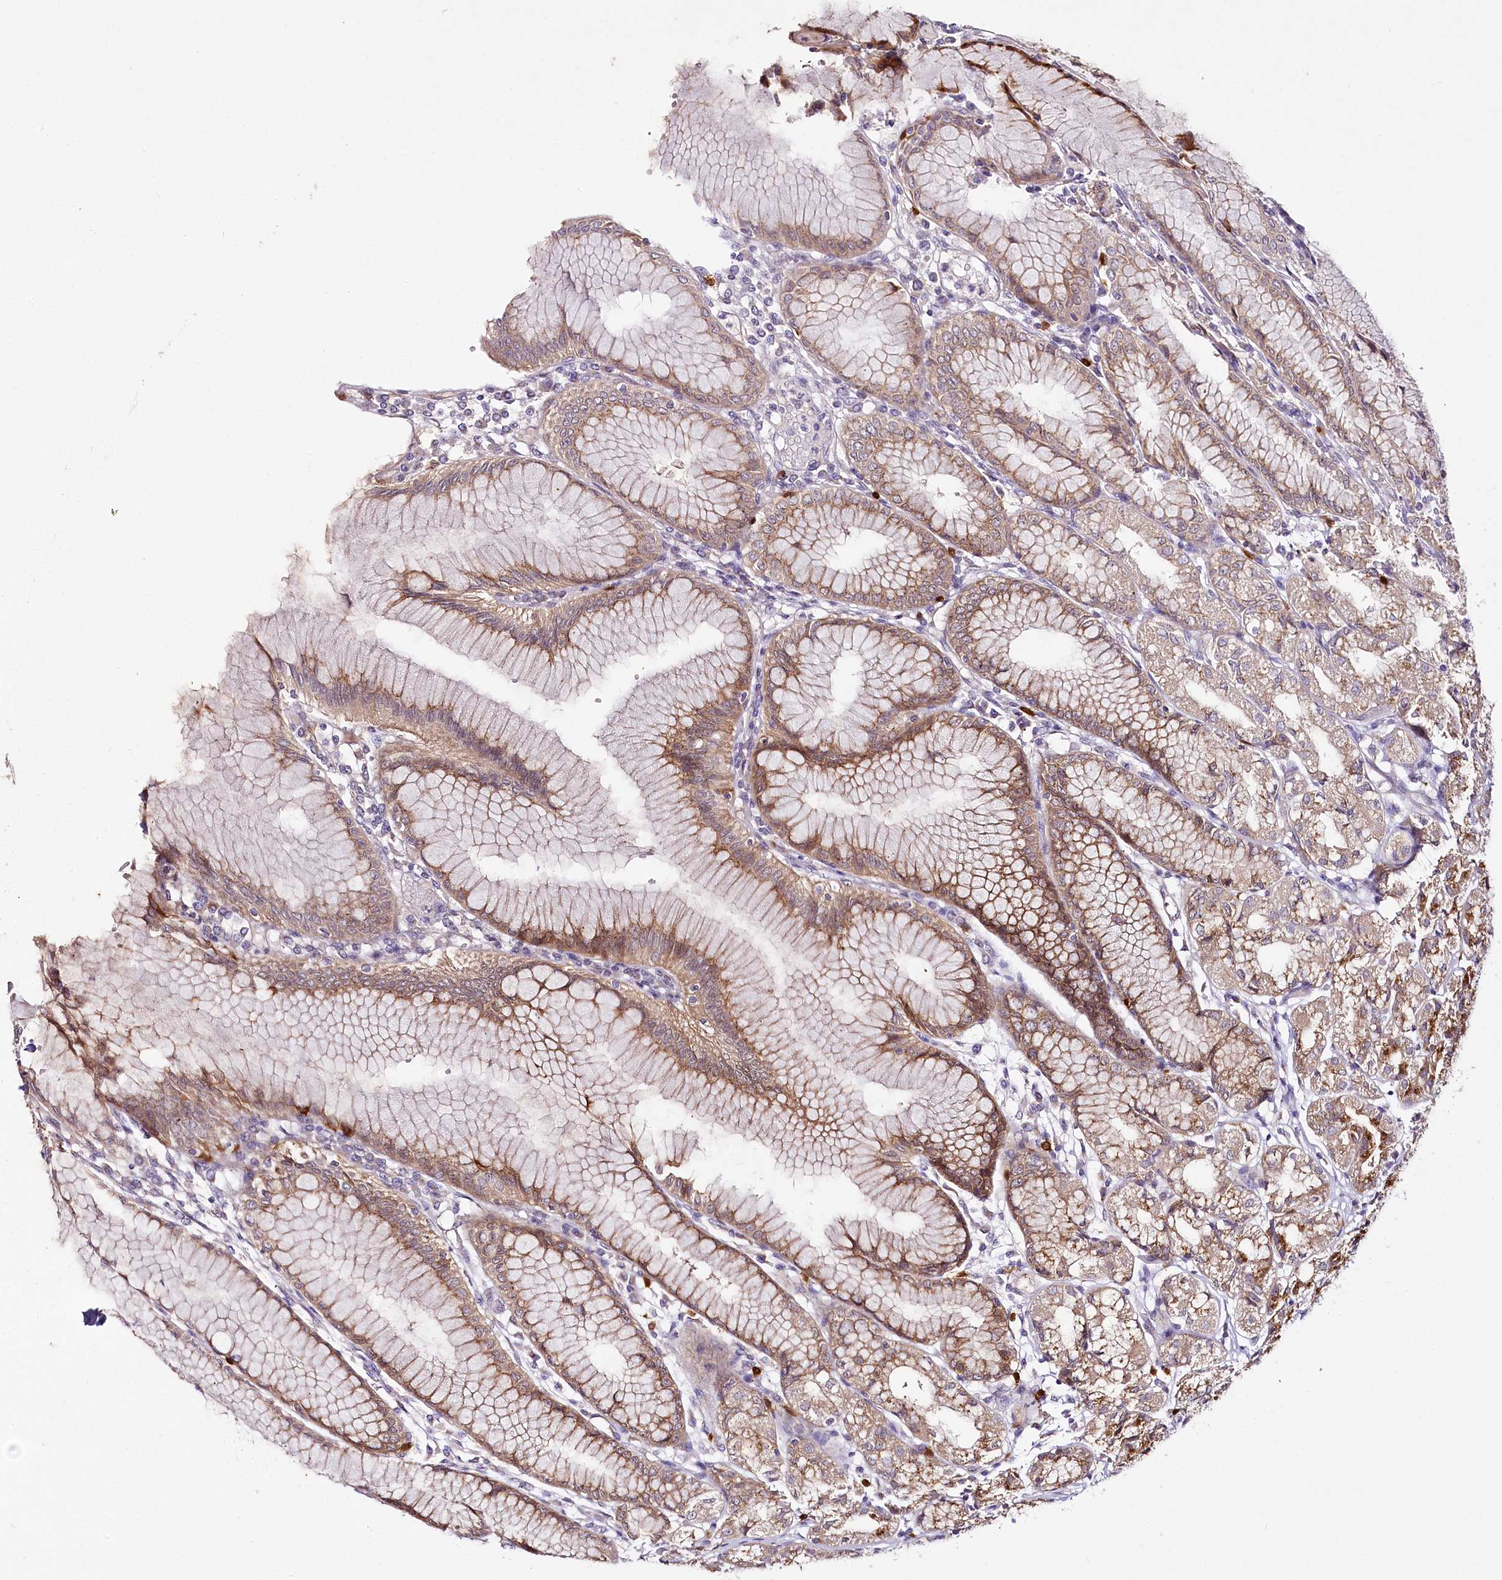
{"staining": {"intensity": "moderate", "quantity": ">75%", "location": "cytoplasmic/membranous"}, "tissue": "stomach", "cell_type": "Glandular cells", "image_type": "normal", "snomed": [{"axis": "morphology", "description": "Normal tissue, NOS"}, {"axis": "topography", "description": "Stomach"}], "caption": "IHC of benign human stomach exhibits medium levels of moderate cytoplasmic/membranous staining in about >75% of glandular cells.", "gene": "VWA5A", "patient": {"sex": "female", "age": 57}}